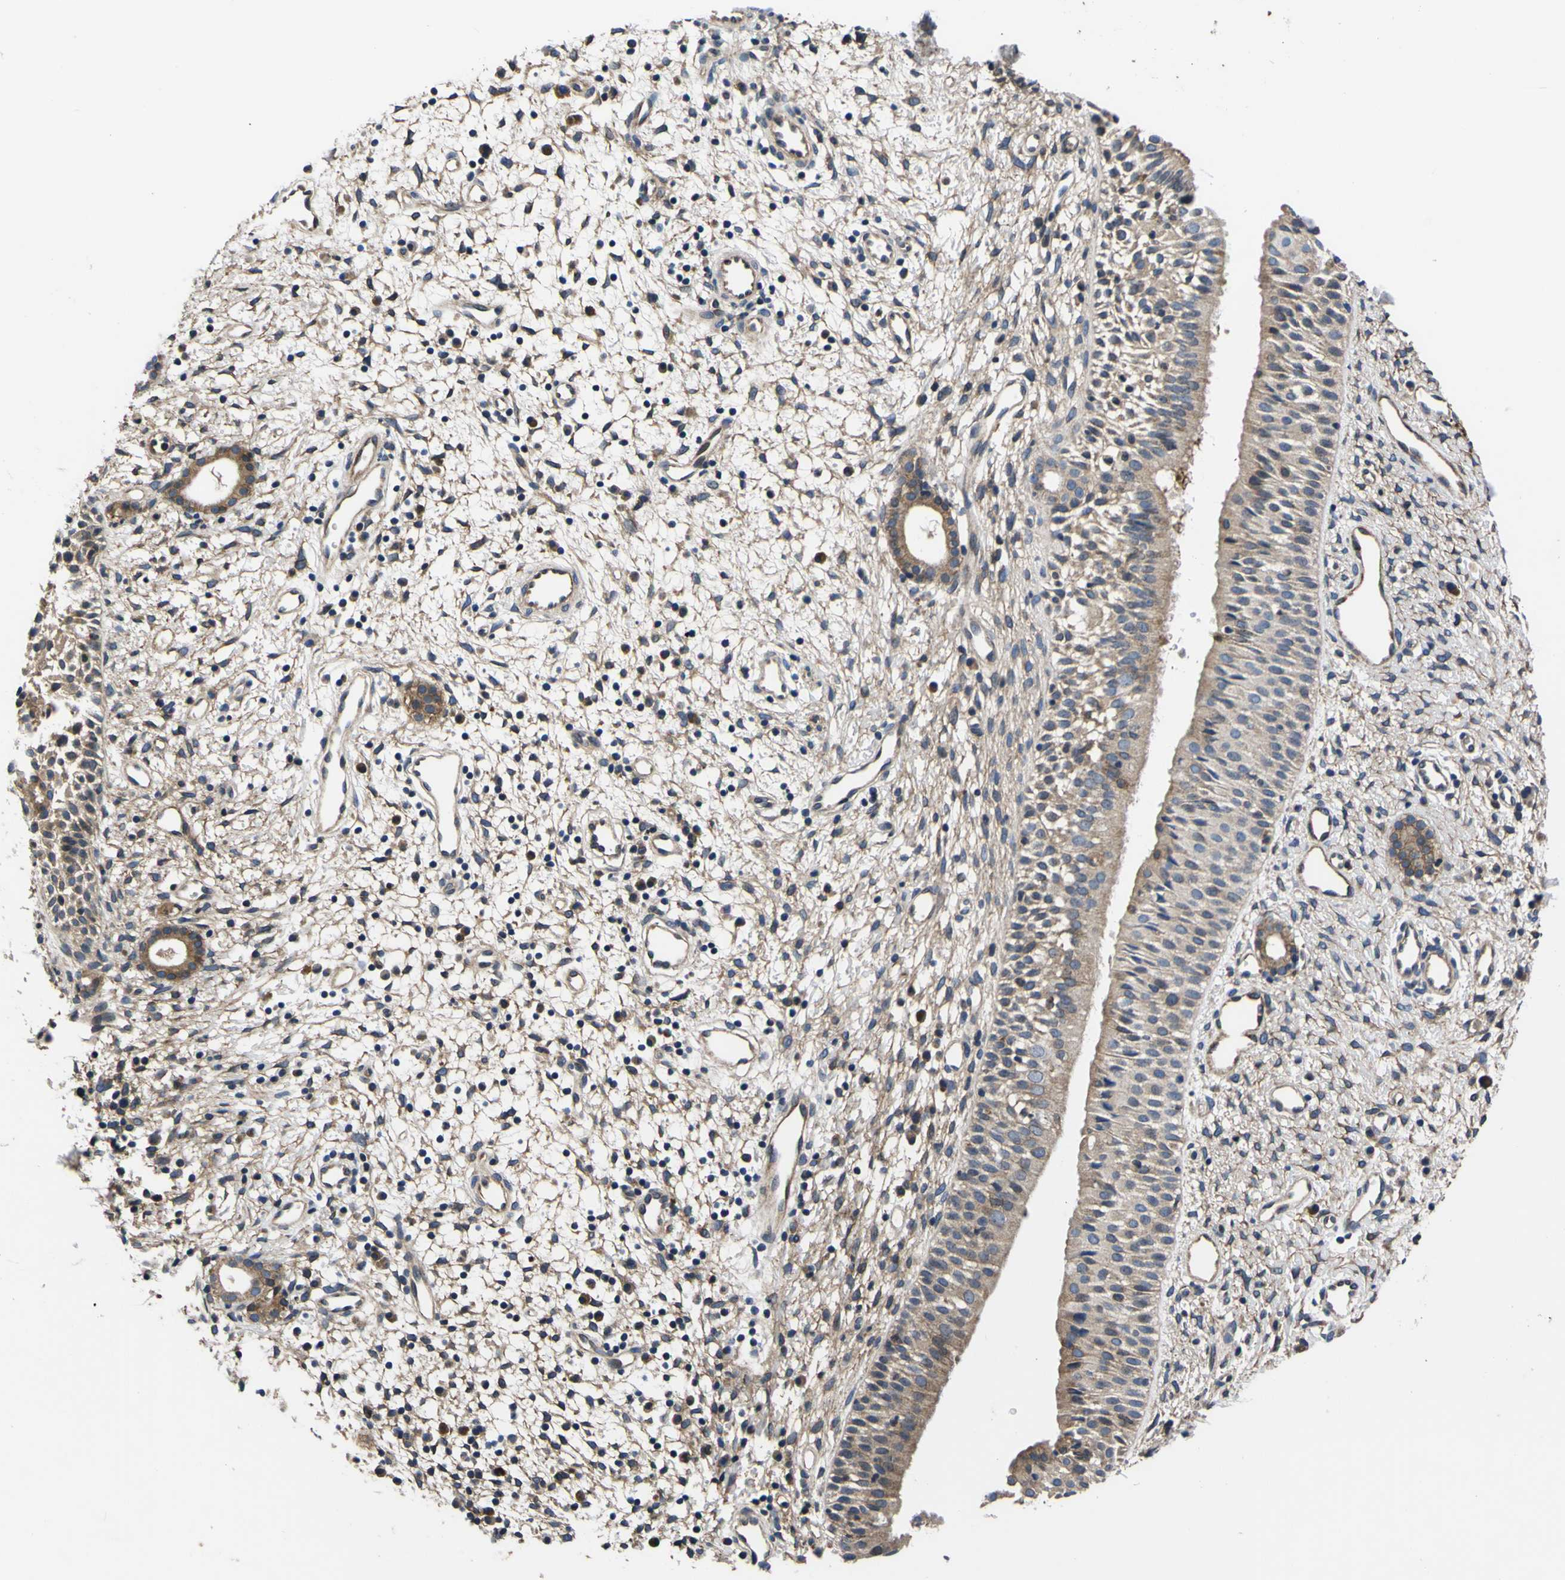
{"staining": {"intensity": "weak", "quantity": ">75%", "location": "cytoplasmic/membranous"}, "tissue": "nasopharynx", "cell_type": "Respiratory epithelial cells", "image_type": "normal", "snomed": [{"axis": "morphology", "description": "Normal tissue, NOS"}, {"axis": "topography", "description": "Nasopharynx"}], "caption": "Immunohistochemical staining of normal human nasopharynx reveals low levels of weak cytoplasmic/membranous positivity in about >75% of respiratory epithelial cells.", "gene": "EPHB4", "patient": {"sex": "male", "age": 22}}